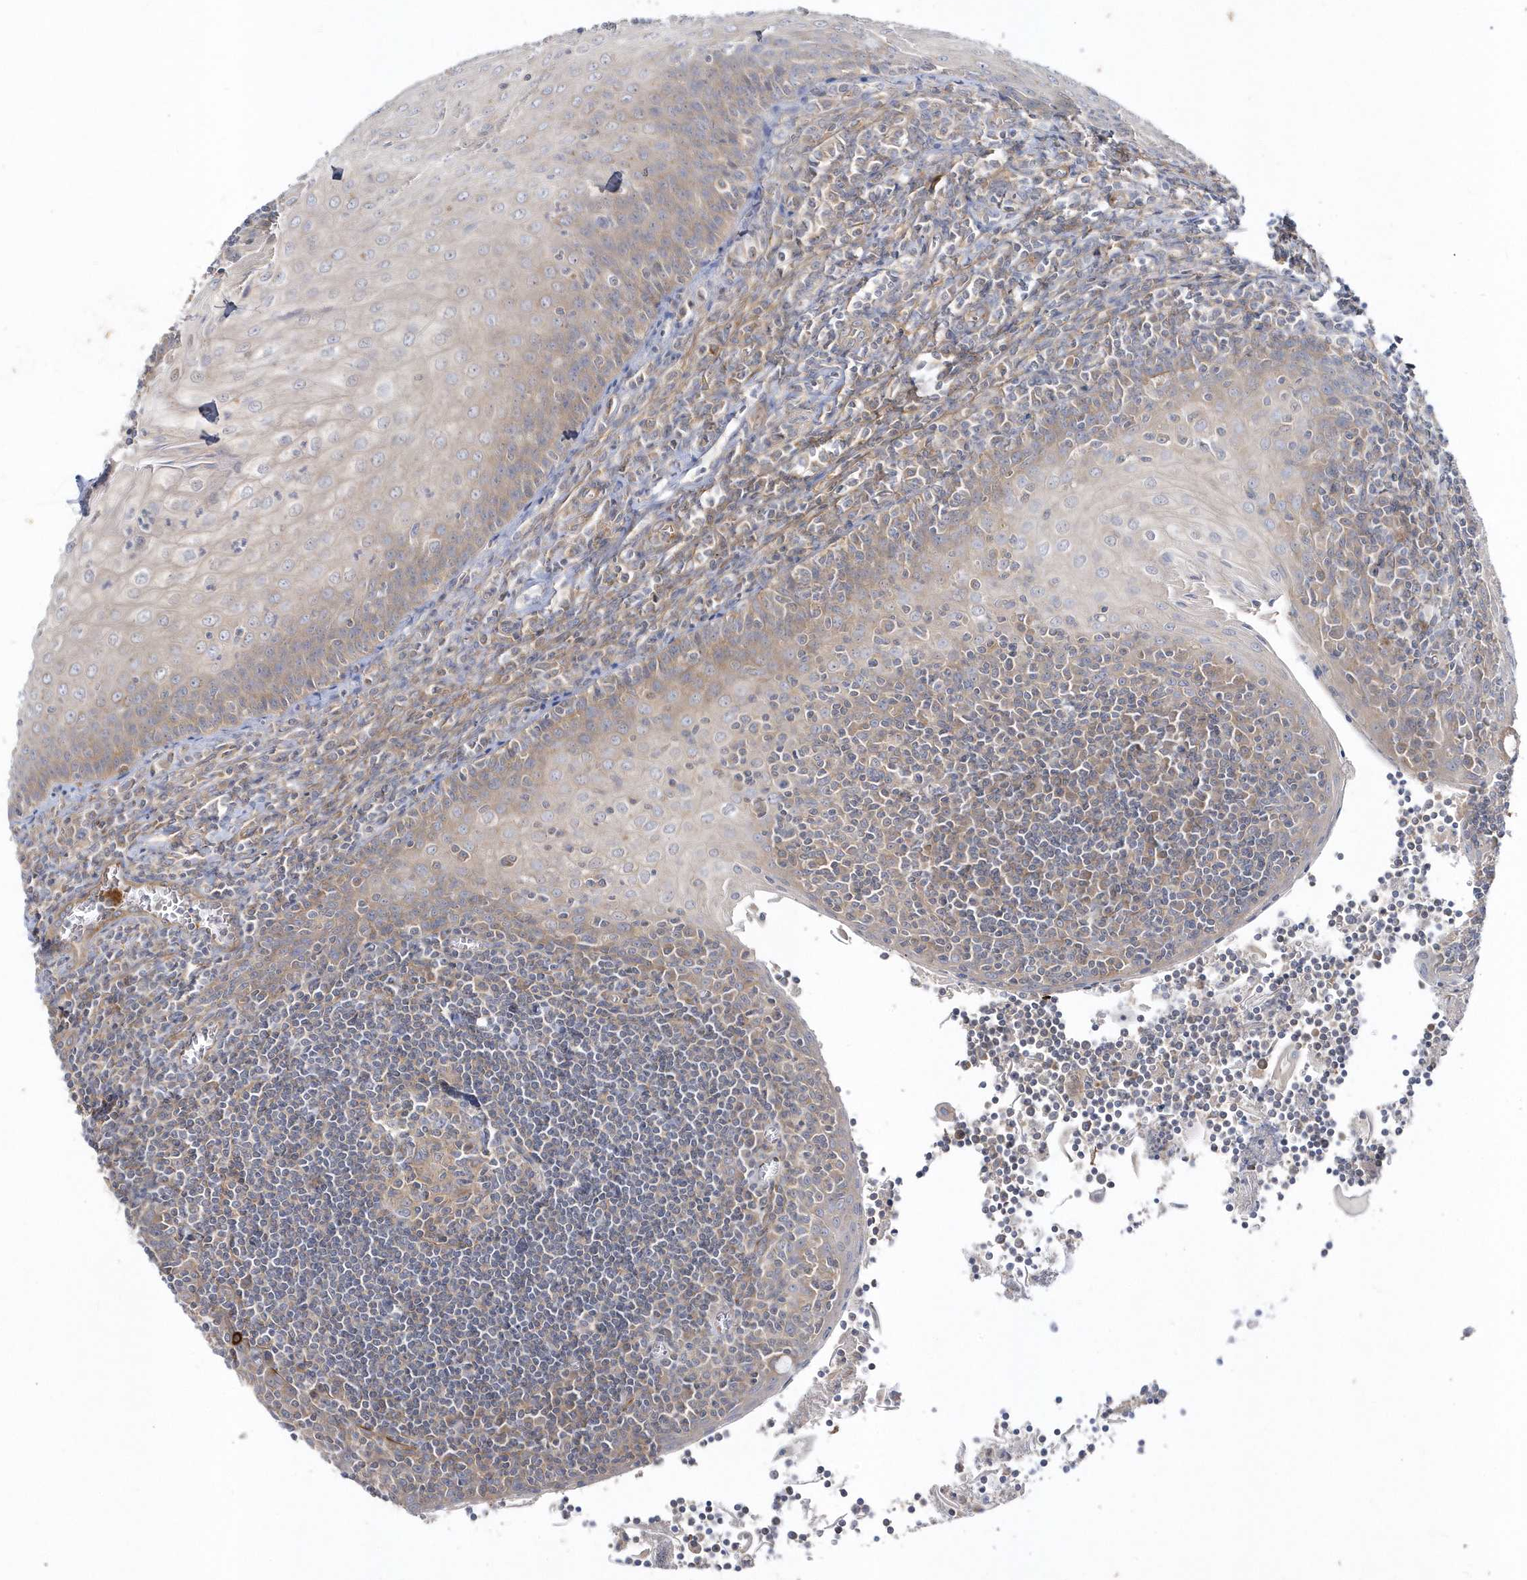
{"staining": {"intensity": "moderate", "quantity": "<25%", "location": "cytoplasmic/membranous"}, "tissue": "tonsil", "cell_type": "Germinal center cells", "image_type": "normal", "snomed": [{"axis": "morphology", "description": "Normal tissue, NOS"}, {"axis": "topography", "description": "Tonsil"}], "caption": "Immunohistochemistry of normal tonsil displays low levels of moderate cytoplasmic/membranous staining in about <25% of germinal center cells. The staining is performed using DAB brown chromogen to label protein expression. The nuclei are counter-stained blue using hematoxylin.", "gene": "LEXM", "patient": {"sex": "male", "age": 27}}